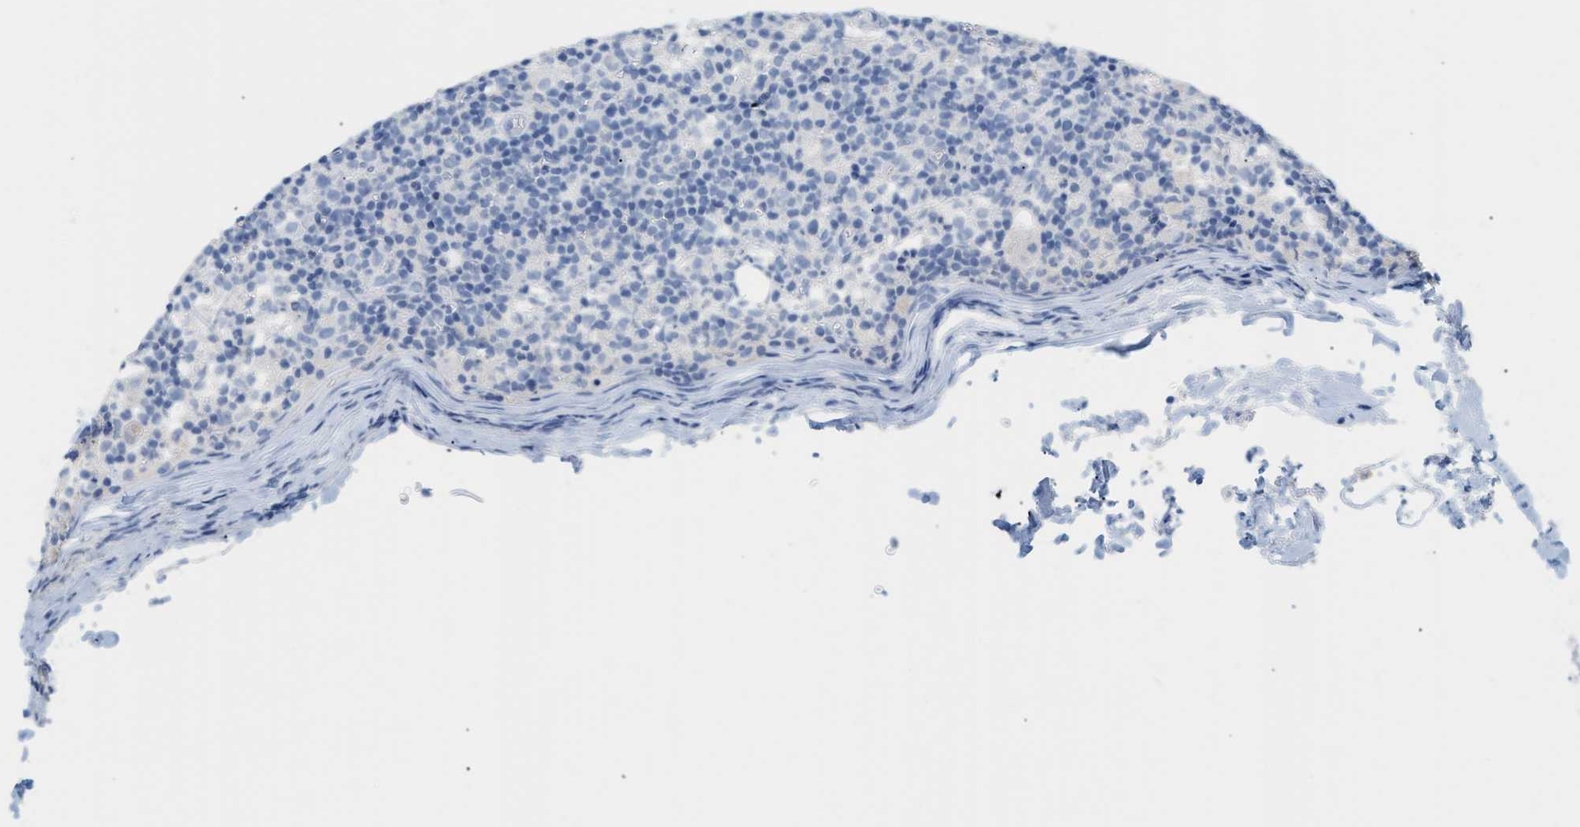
{"staining": {"intensity": "negative", "quantity": "none", "location": "none"}, "tissue": "lymph node", "cell_type": "Germinal center cells", "image_type": "normal", "snomed": [{"axis": "morphology", "description": "Normal tissue, NOS"}, {"axis": "morphology", "description": "Inflammation, NOS"}, {"axis": "topography", "description": "Lymph node"}], "caption": "IHC of unremarkable human lymph node displays no positivity in germinal center cells.", "gene": "PAPPA", "patient": {"sex": "male", "age": 55}}